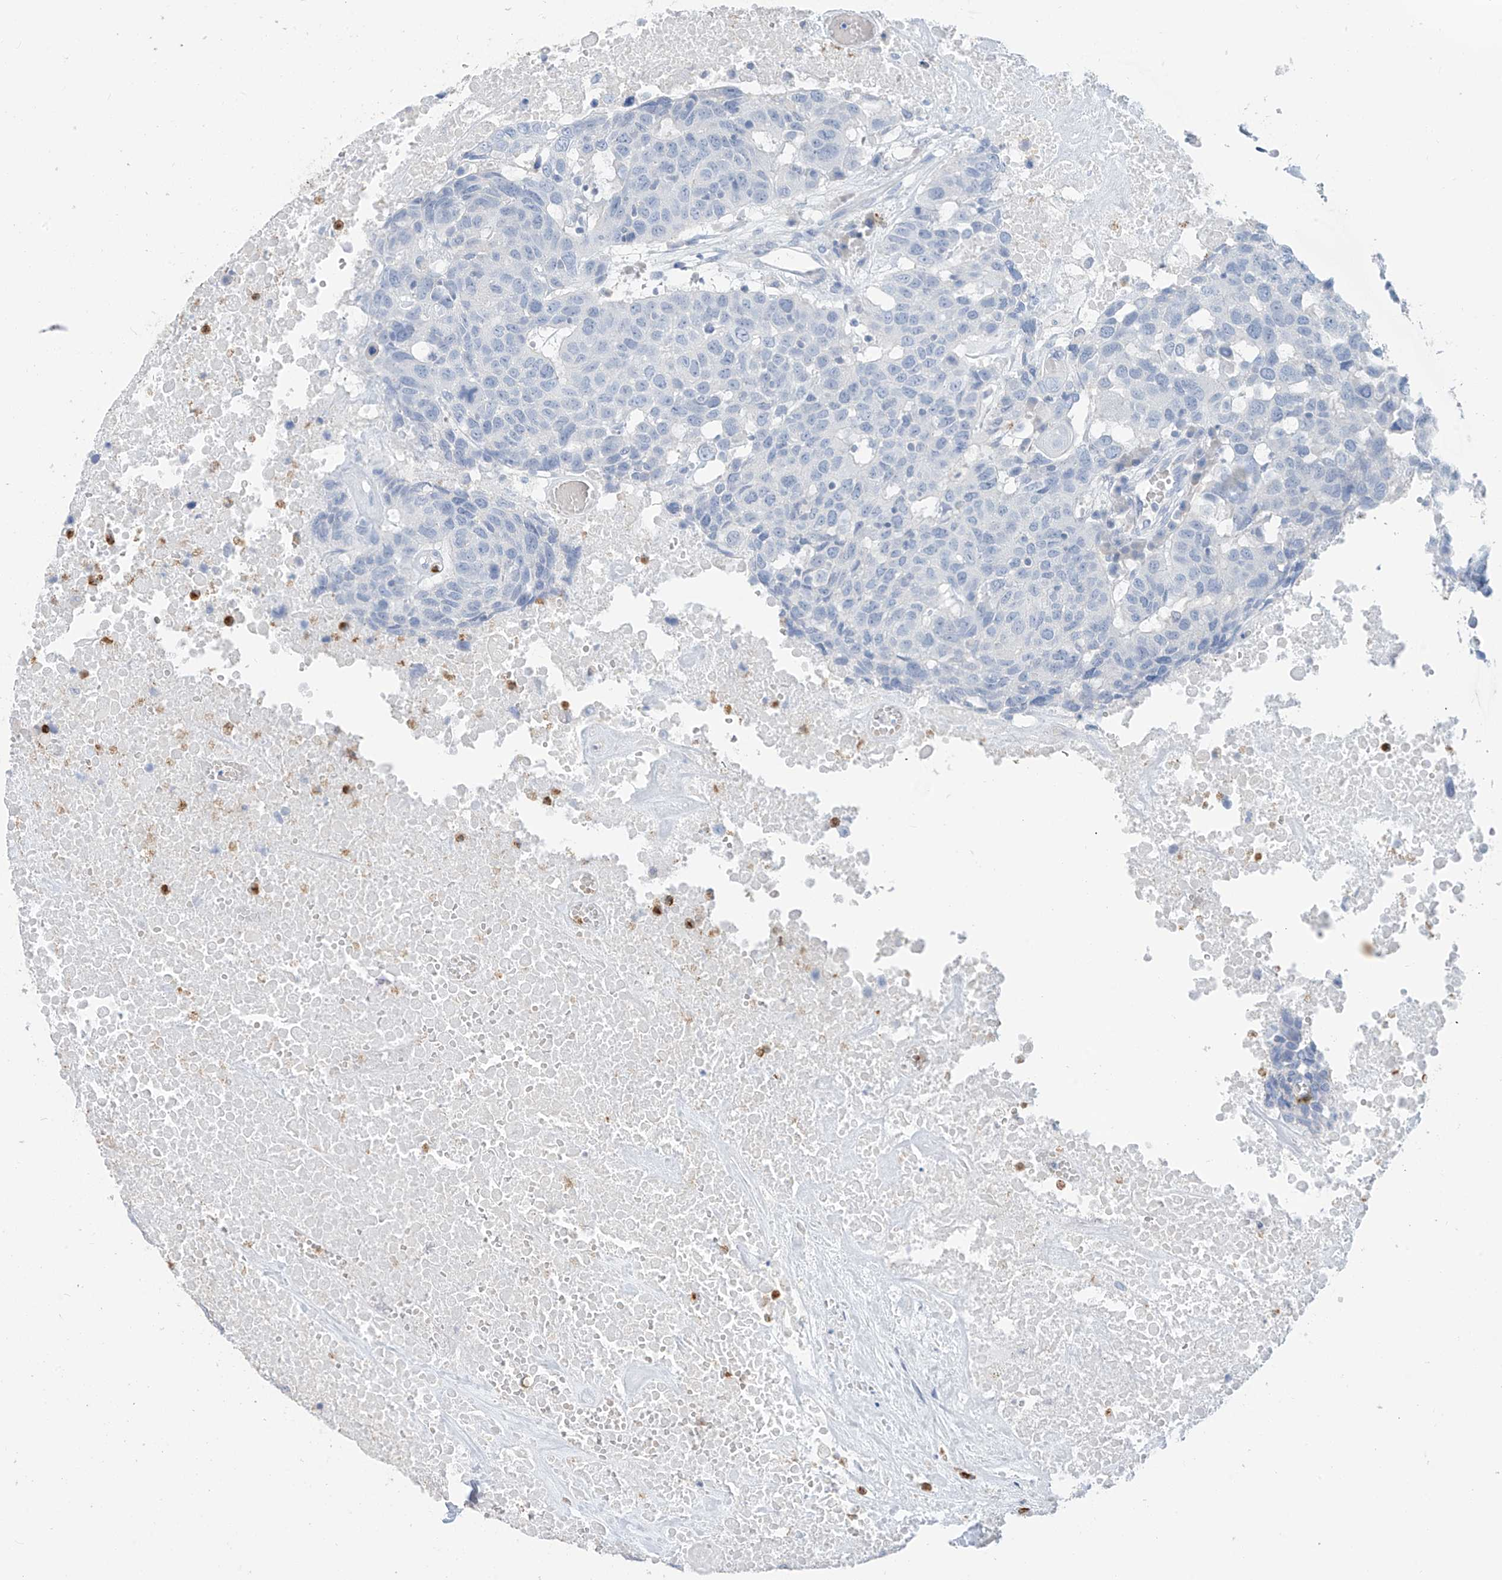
{"staining": {"intensity": "negative", "quantity": "none", "location": "none"}, "tissue": "head and neck cancer", "cell_type": "Tumor cells", "image_type": "cancer", "snomed": [{"axis": "morphology", "description": "Squamous cell carcinoma, NOS"}, {"axis": "topography", "description": "Head-Neck"}], "caption": "Human squamous cell carcinoma (head and neck) stained for a protein using immunohistochemistry (IHC) reveals no expression in tumor cells.", "gene": "PAFAH1B3", "patient": {"sex": "male", "age": 66}}